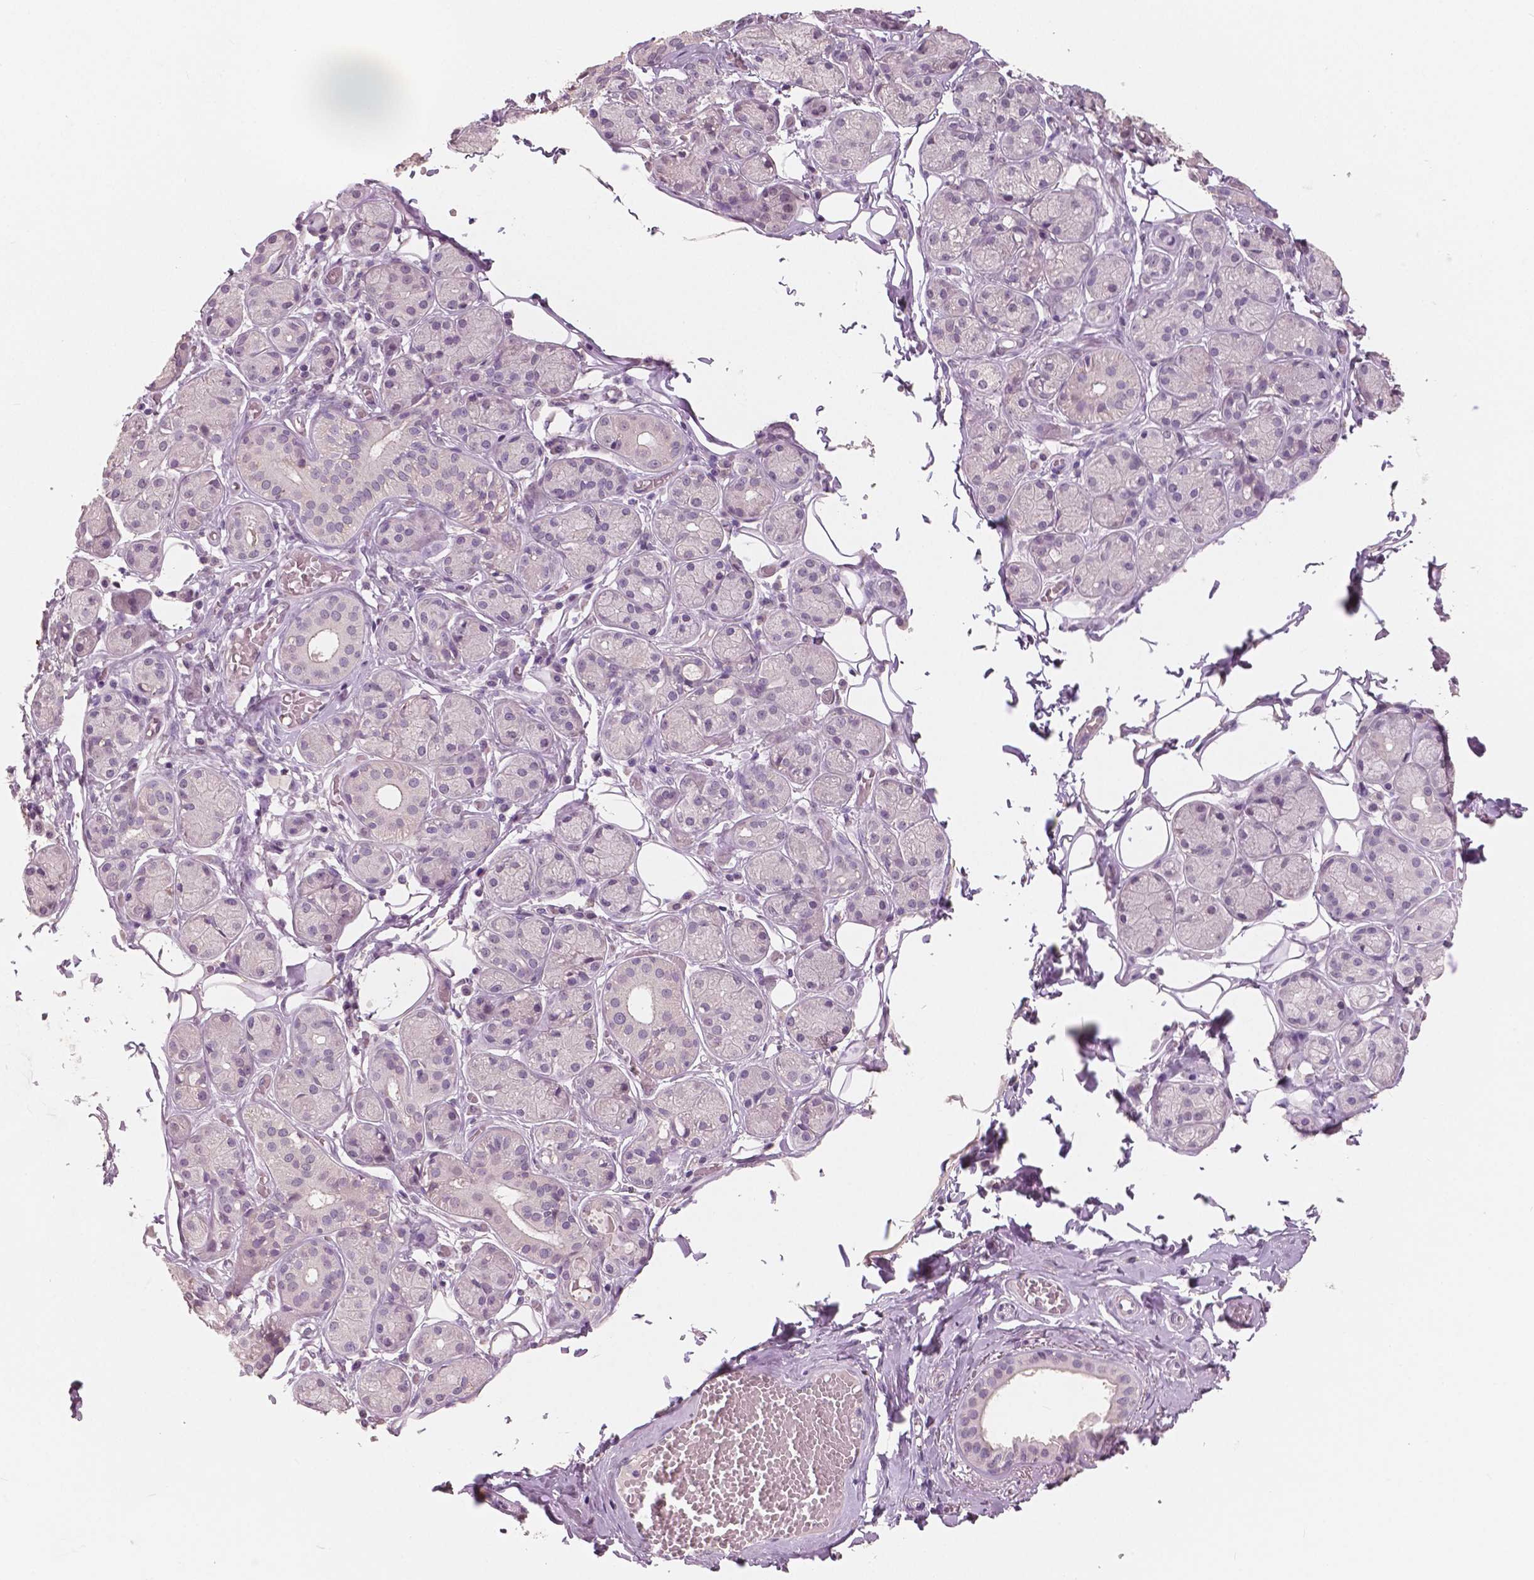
{"staining": {"intensity": "negative", "quantity": "none", "location": "none"}, "tissue": "salivary gland", "cell_type": "Glandular cells", "image_type": "normal", "snomed": [{"axis": "morphology", "description": "Normal tissue, NOS"}, {"axis": "topography", "description": "Salivary gland"}, {"axis": "topography", "description": "Peripheral nerve tissue"}], "caption": "Immunohistochemical staining of unremarkable human salivary gland exhibits no significant positivity in glandular cells.", "gene": "NECAB1", "patient": {"sex": "male", "age": 71}}